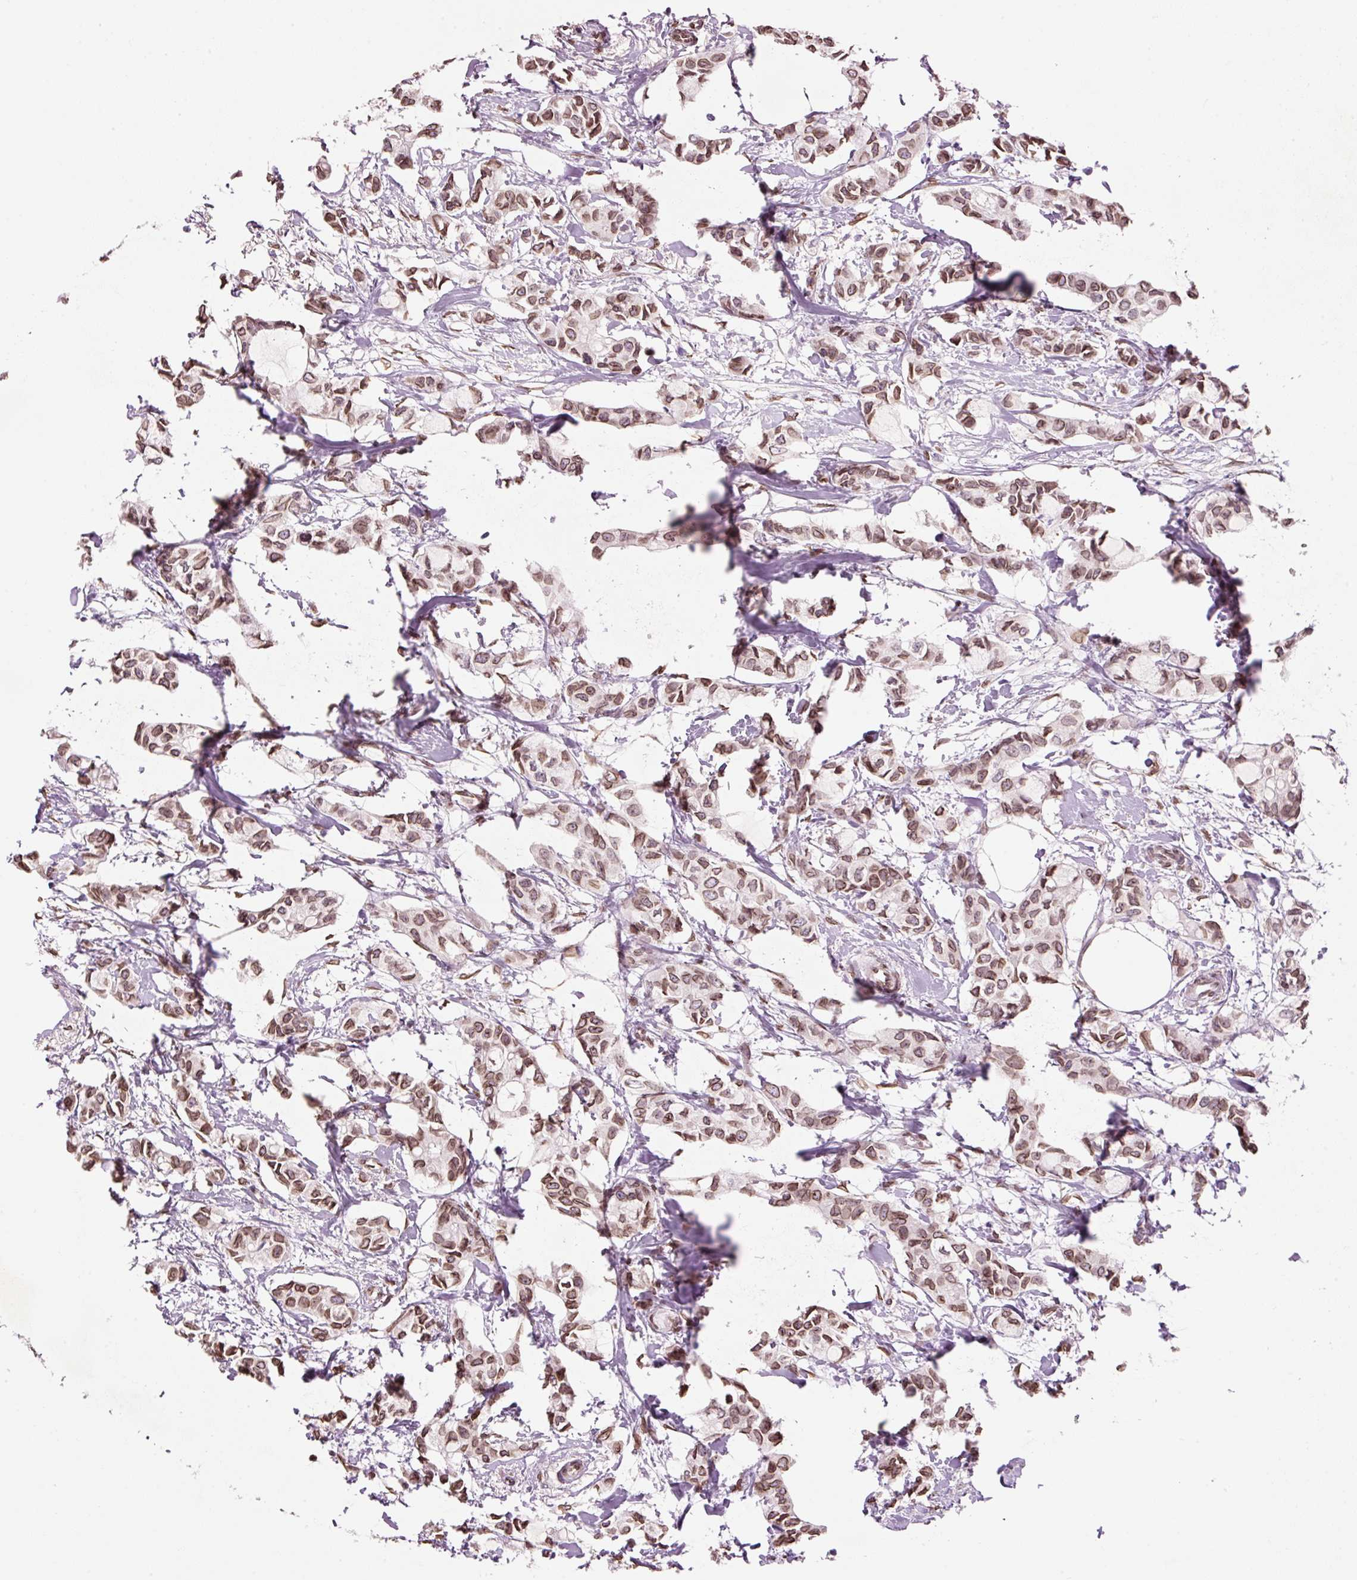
{"staining": {"intensity": "moderate", "quantity": ">75%", "location": "cytoplasmic/membranous,nuclear"}, "tissue": "breast cancer", "cell_type": "Tumor cells", "image_type": "cancer", "snomed": [{"axis": "morphology", "description": "Duct carcinoma"}, {"axis": "topography", "description": "Breast"}], "caption": "Breast invasive ductal carcinoma stained with DAB (3,3'-diaminobenzidine) IHC exhibits medium levels of moderate cytoplasmic/membranous and nuclear staining in approximately >75% of tumor cells. The protein of interest is shown in brown color, while the nuclei are stained blue.", "gene": "ZNF224", "patient": {"sex": "female", "age": 73}}